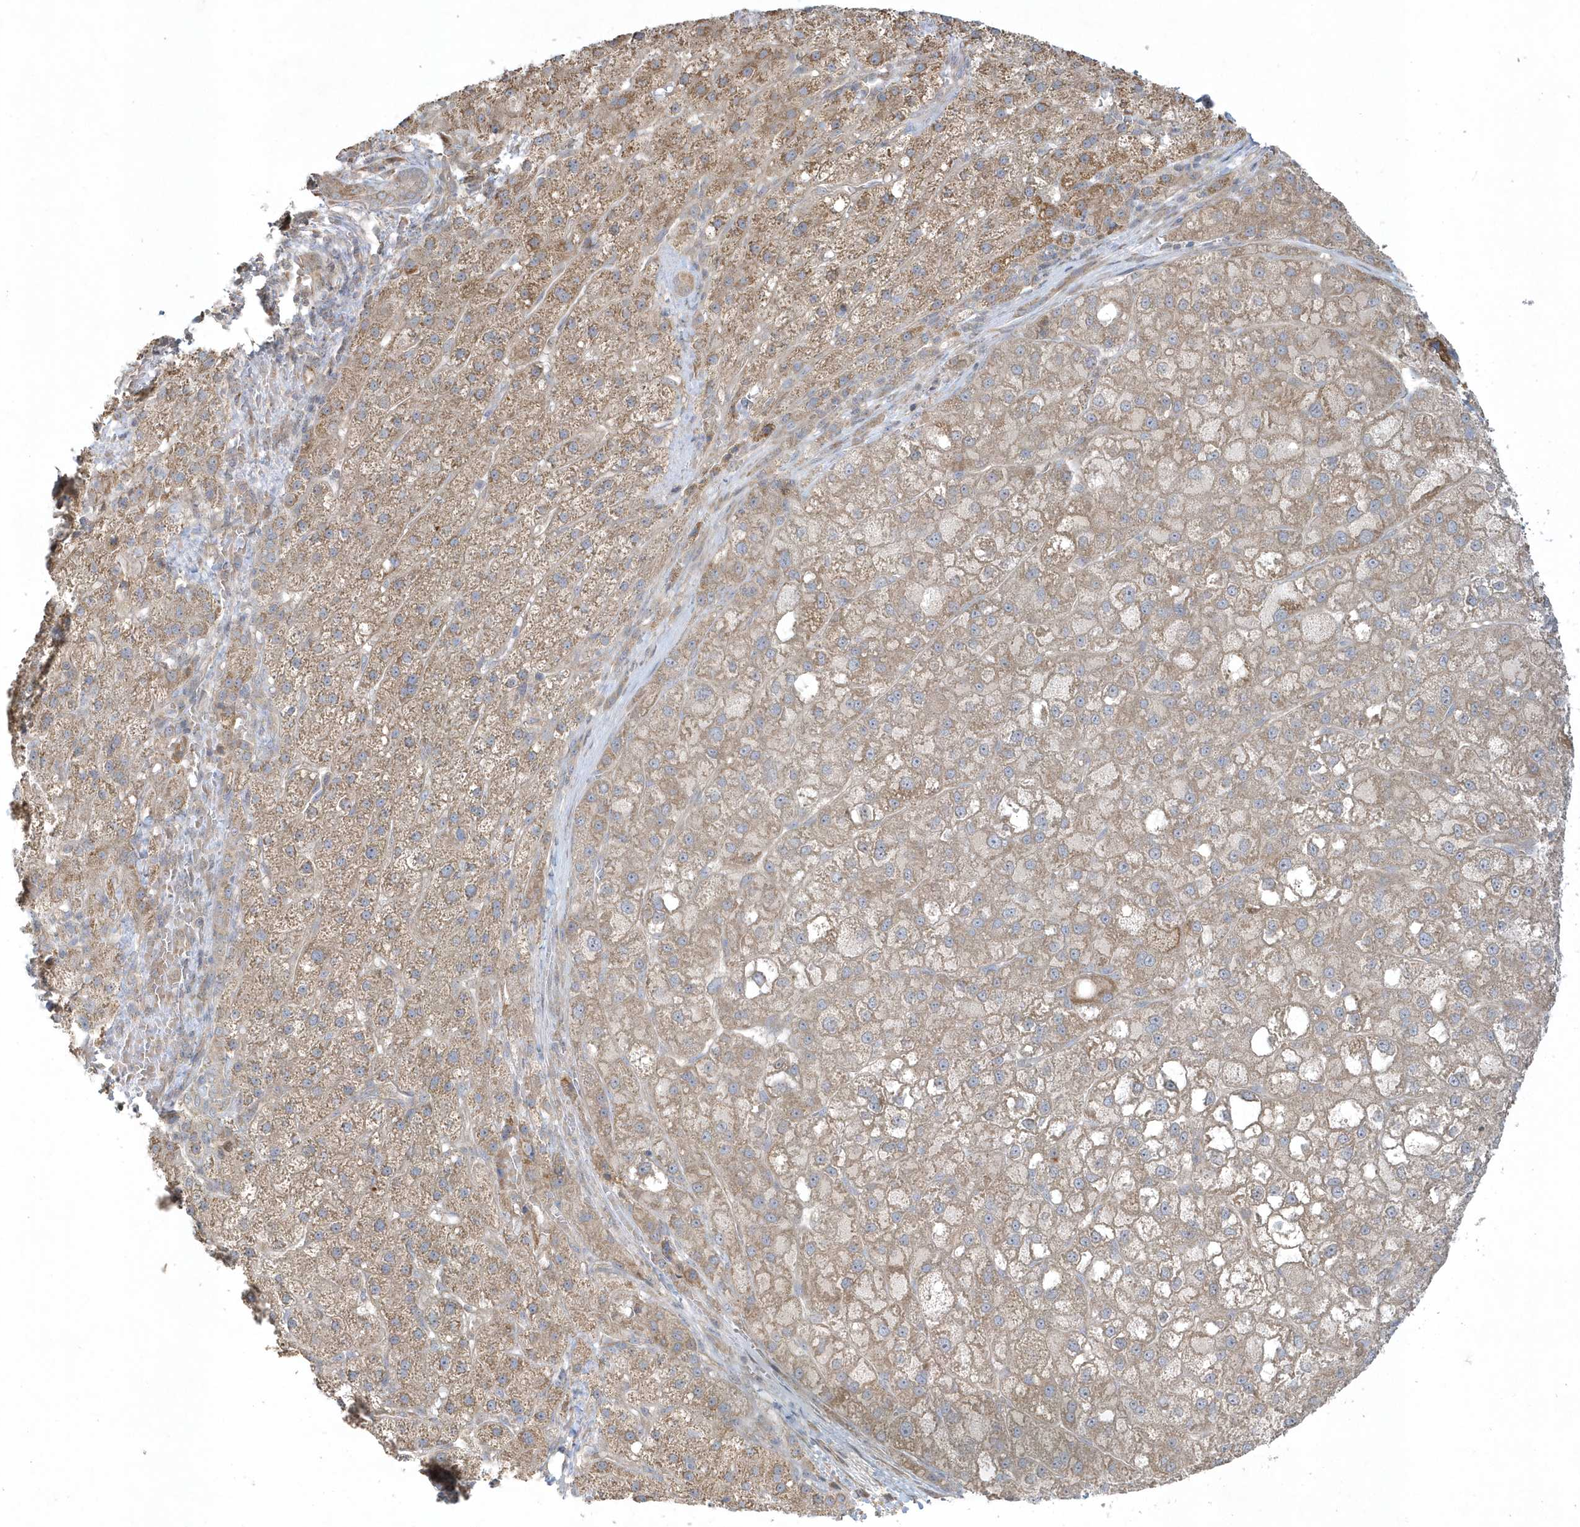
{"staining": {"intensity": "weak", "quantity": ">75%", "location": "cytoplasmic/membranous"}, "tissue": "liver cancer", "cell_type": "Tumor cells", "image_type": "cancer", "snomed": [{"axis": "morphology", "description": "Carcinoma, Hepatocellular, NOS"}, {"axis": "topography", "description": "Liver"}], "caption": "This histopathology image reveals immunohistochemistry staining of human liver hepatocellular carcinoma, with low weak cytoplasmic/membranous expression in about >75% of tumor cells.", "gene": "THG1L", "patient": {"sex": "male", "age": 57}}